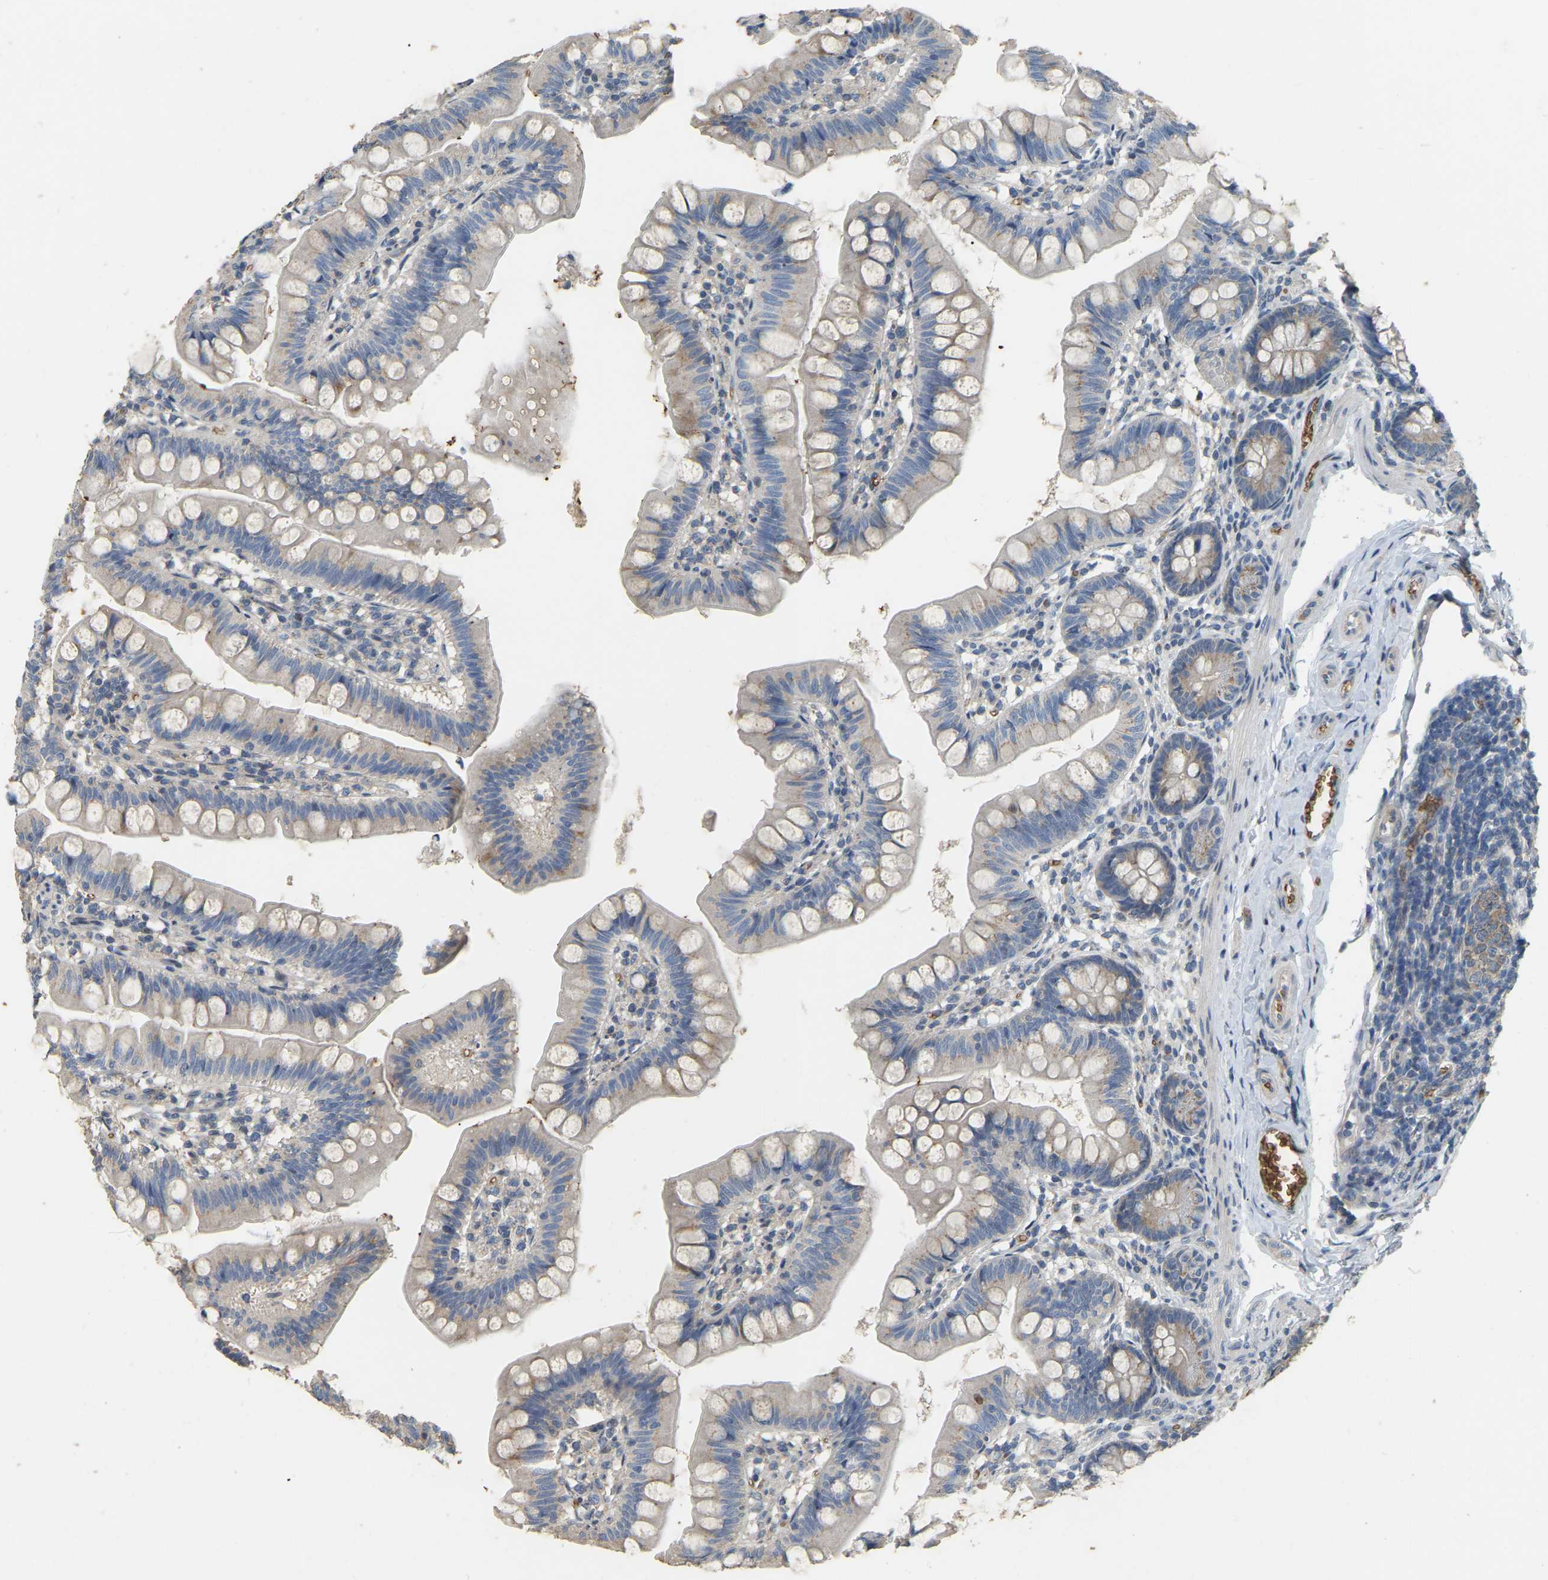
{"staining": {"intensity": "moderate", "quantity": ">75%", "location": "cytoplasmic/membranous"}, "tissue": "small intestine", "cell_type": "Glandular cells", "image_type": "normal", "snomed": [{"axis": "morphology", "description": "Normal tissue, NOS"}, {"axis": "topography", "description": "Small intestine"}], "caption": "The image displays immunohistochemical staining of benign small intestine. There is moderate cytoplasmic/membranous staining is seen in about >75% of glandular cells. (DAB IHC with brightfield microscopy, high magnification).", "gene": "CFAP298", "patient": {"sex": "male", "age": 7}}